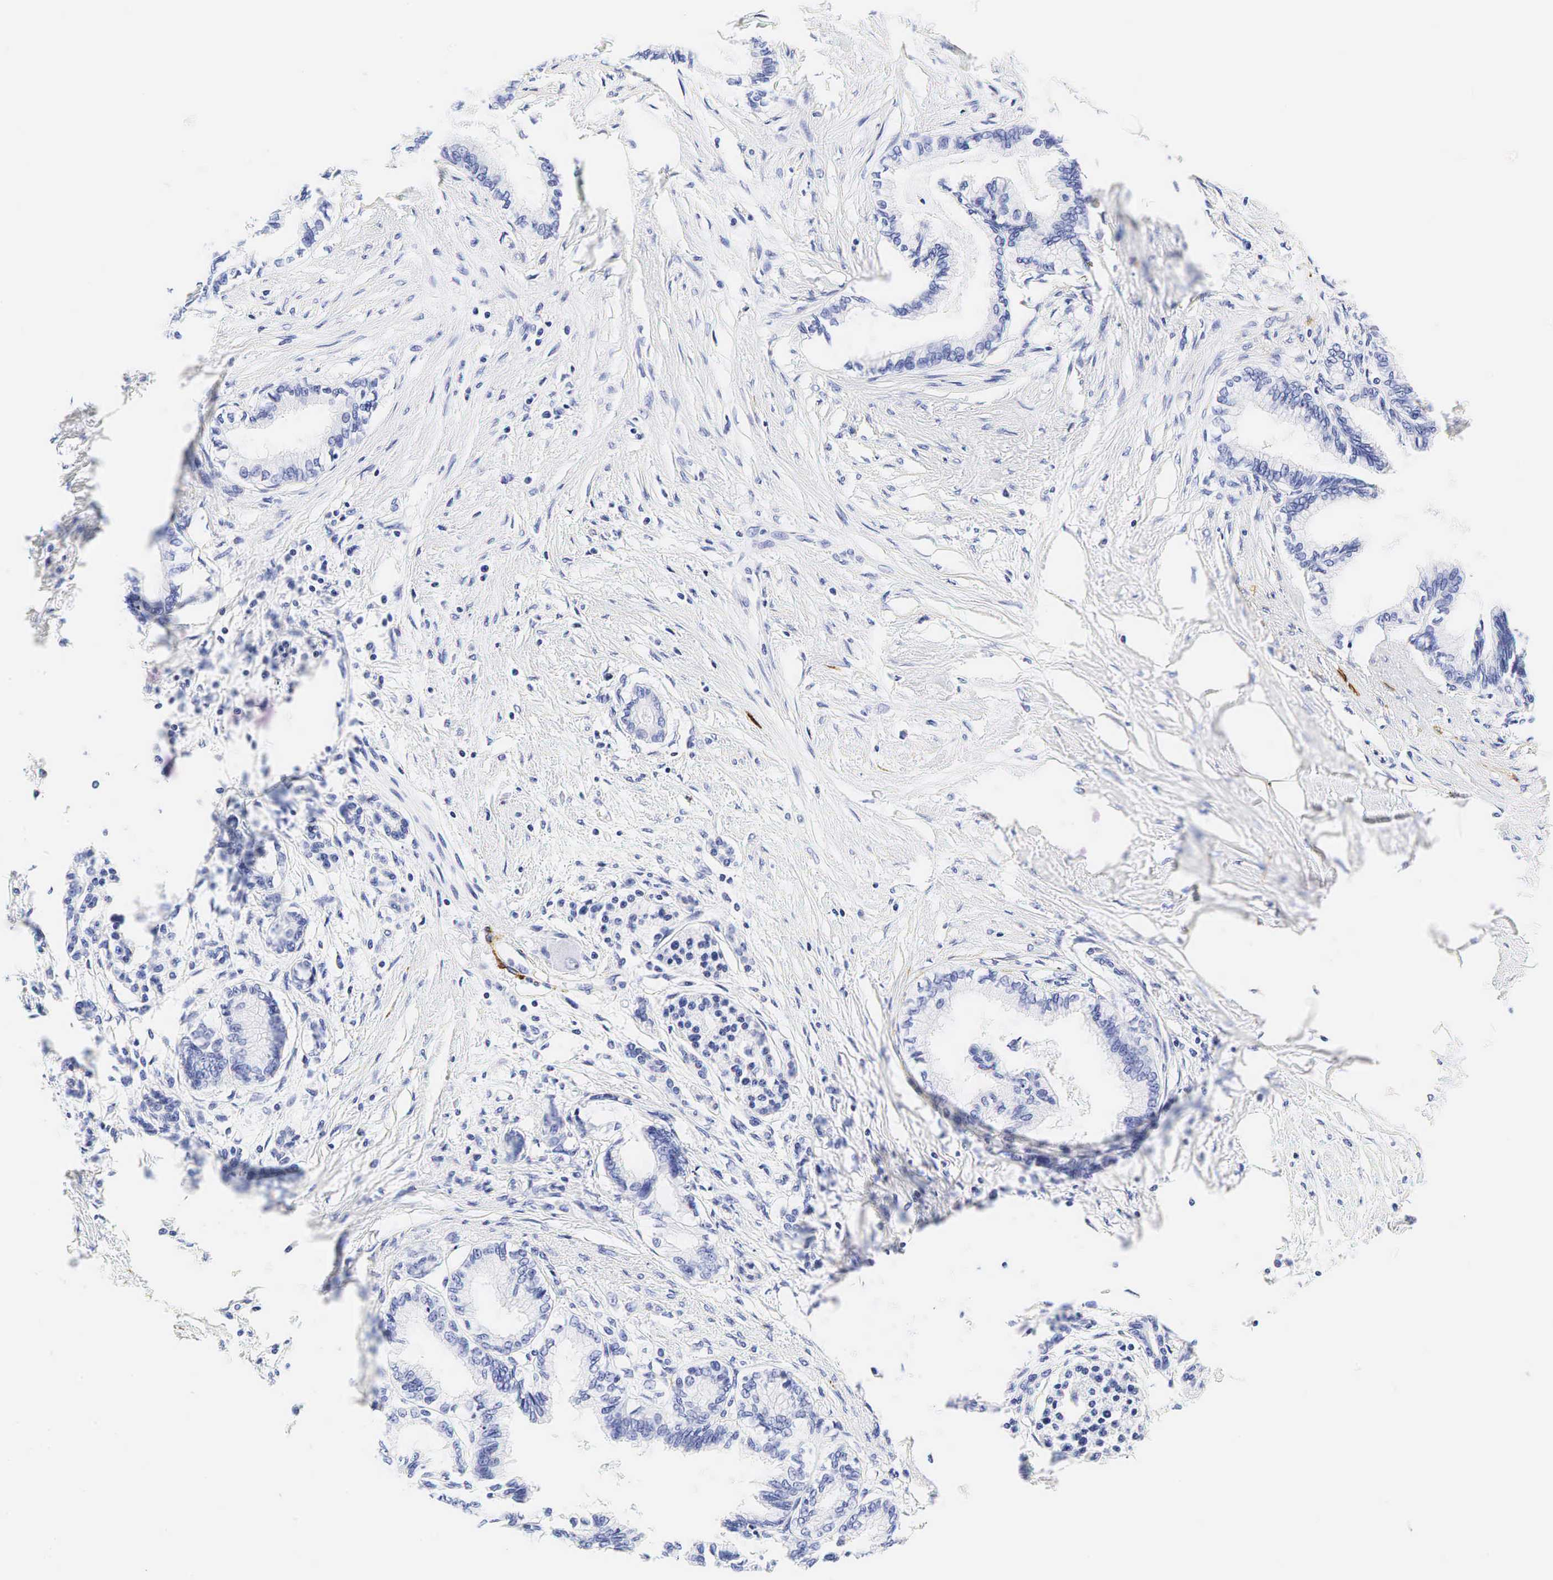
{"staining": {"intensity": "negative", "quantity": "none", "location": "none"}, "tissue": "pancreatic cancer", "cell_type": "Tumor cells", "image_type": "cancer", "snomed": [{"axis": "morphology", "description": "Adenocarcinoma, NOS"}, {"axis": "topography", "description": "Pancreas"}], "caption": "Image shows no significant protein staining in tumor cells of pancreatic adenocarcinoma.", "gene": "CALD1", "patient": {"sex": "female", "age": 64}}